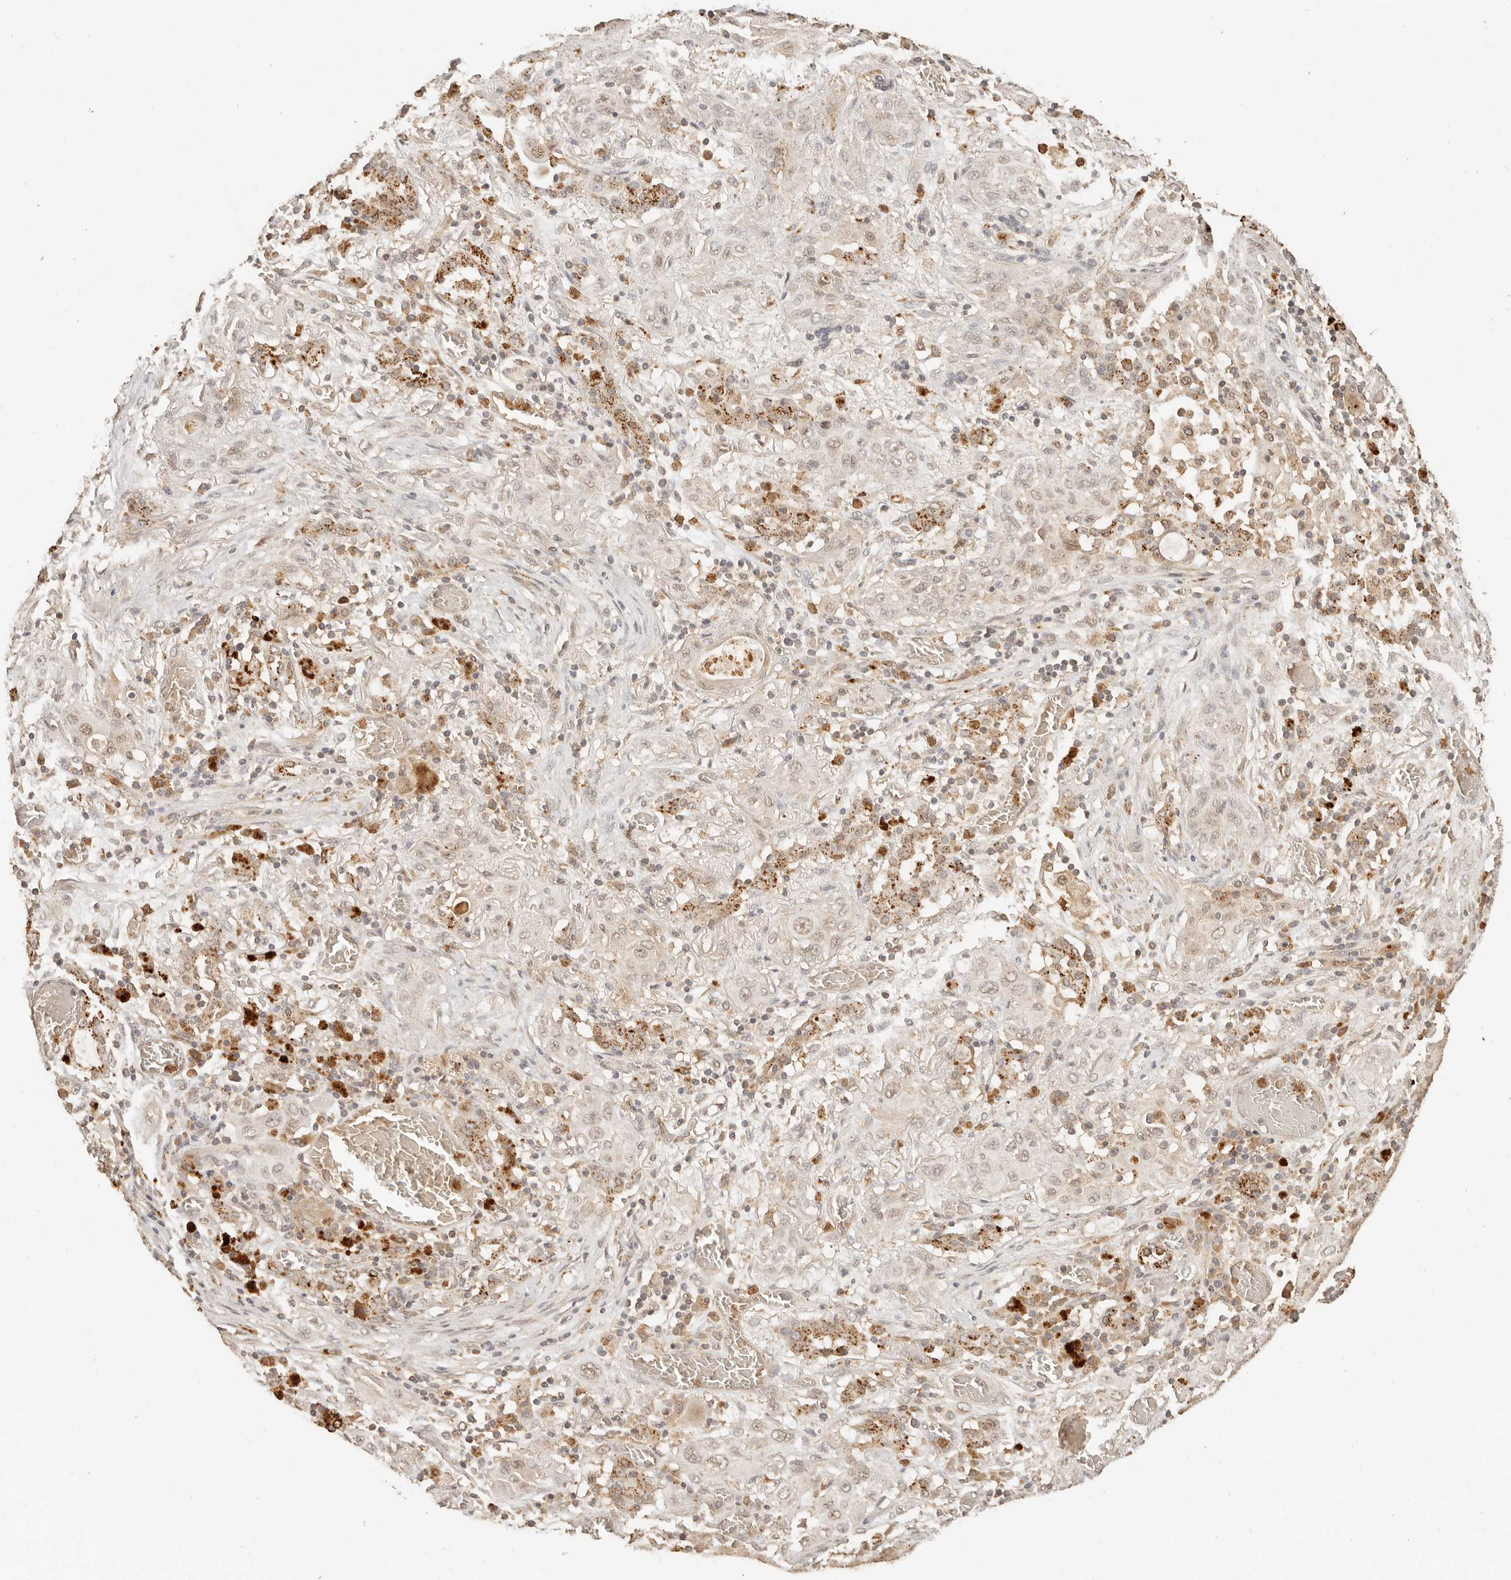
{"staining": {"intensity": "weak", "quantity": "<25%", "location": "nuclear"}, "tissue": "lung cancer", "cell_type": "Tumor cells", "image_type": "cancer", "snomed": [{"axis": "morphology", "description": "Squamous cell carcinoma, NOS"}, {"axis": "topography", "description": "Lung"}], "caption": "DAB immunohistochemical staining of lung squamous cell carcinoma displays no significant expression in tumor cells.", "gene": "INTS11", "patient": {"sex": "female", "age": 47}}